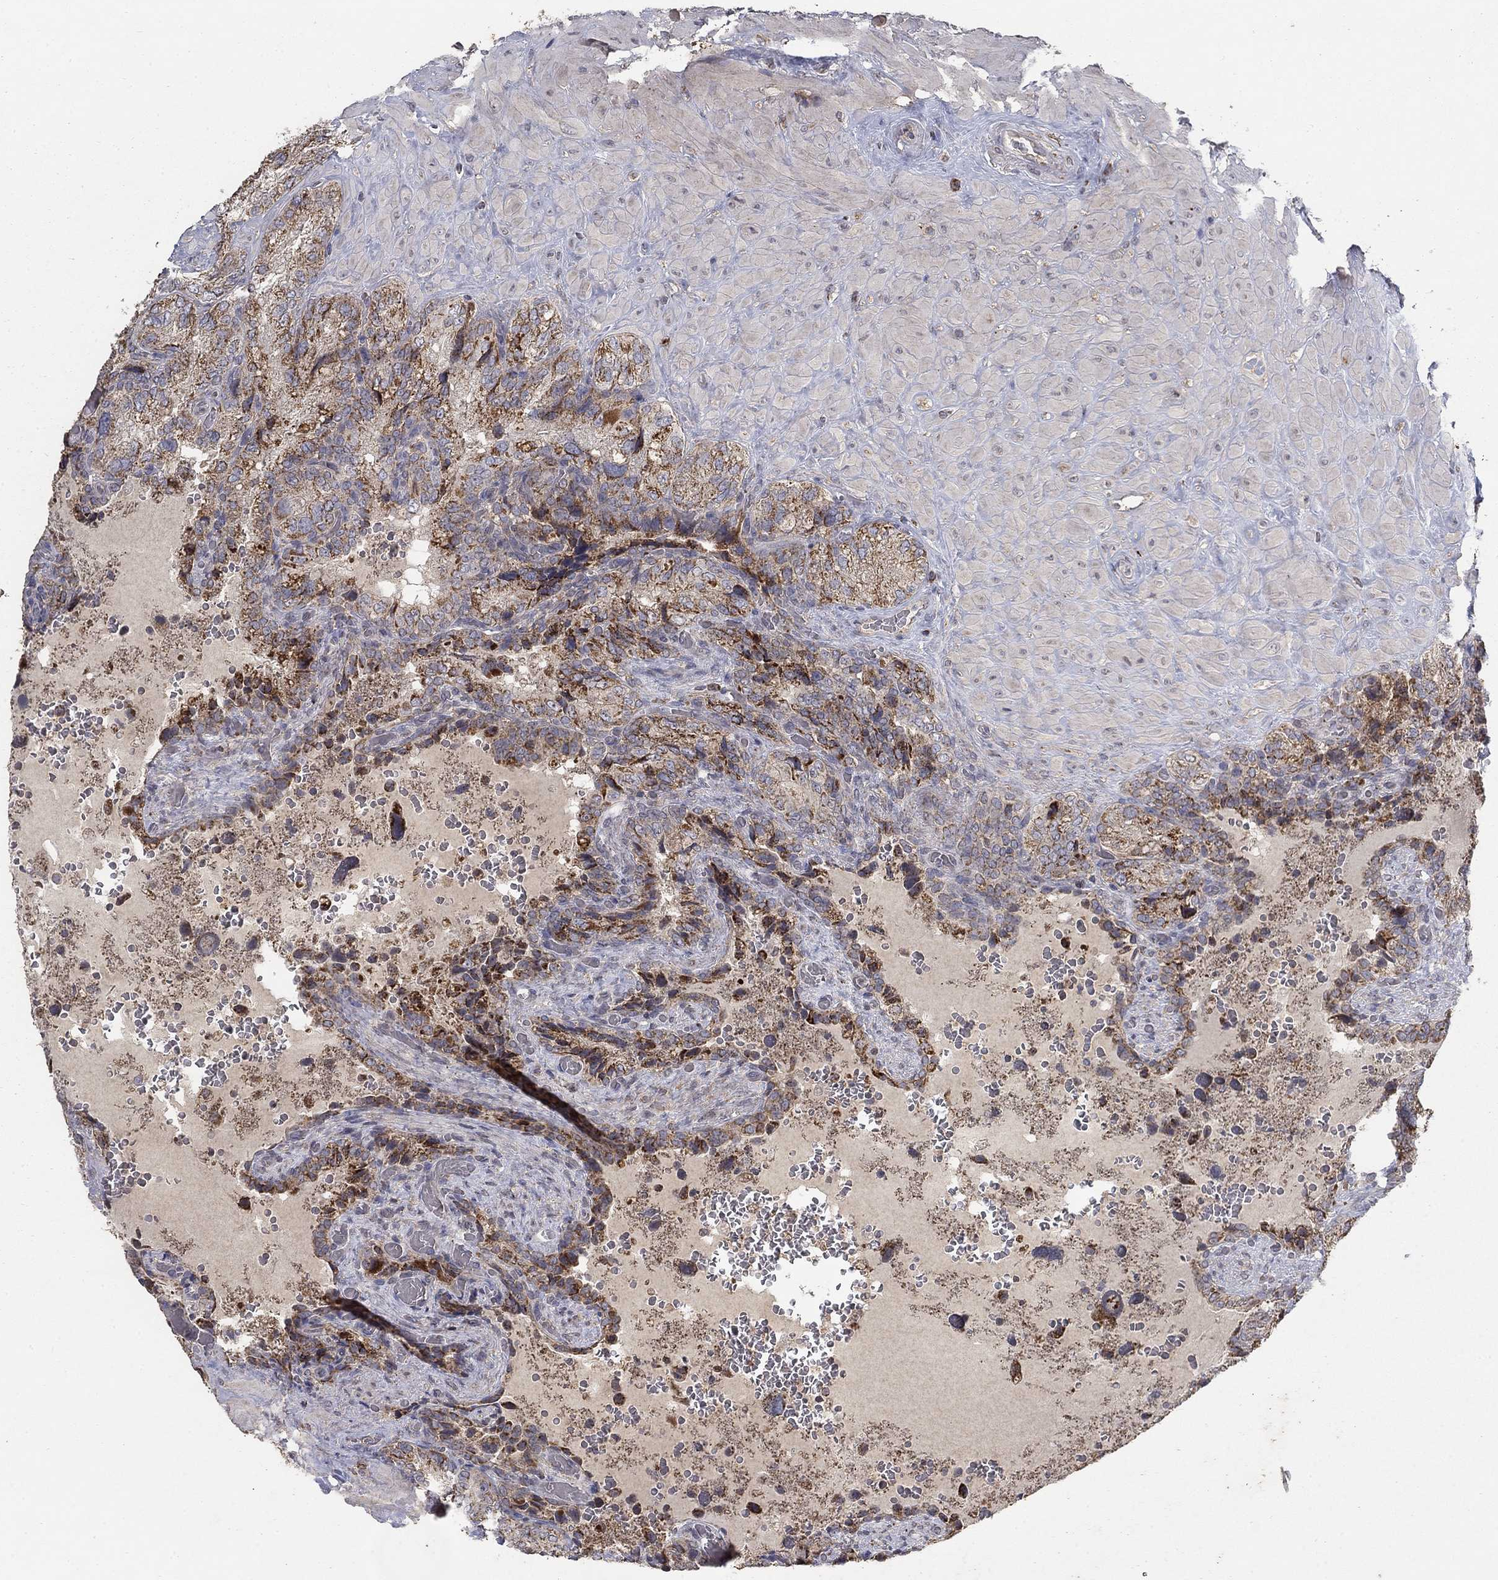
{"staining": {"intensity": "moderate", "quantity": ">75%", "location": "cytoplasmic/membranous"}, "tissue": "prostate cancer", "cell_type": "Tumor cells", "image_type": "cancer", "snomed": [{"axis": "morphology", "description": "Adenocarcinoma, NOS"}, {"axis": "topography", "description": "Prostate and seminal vesicle, NOS"}], "caption": "The histopathology image shows immunohistochemical staining of prostate adenocarcinoma. There is moderate cytoplasmic/membranous positivity is present in about >75% of tumor cells.", "gene": "GPSM1", "patient": {"sex": "male", "age": 62}}